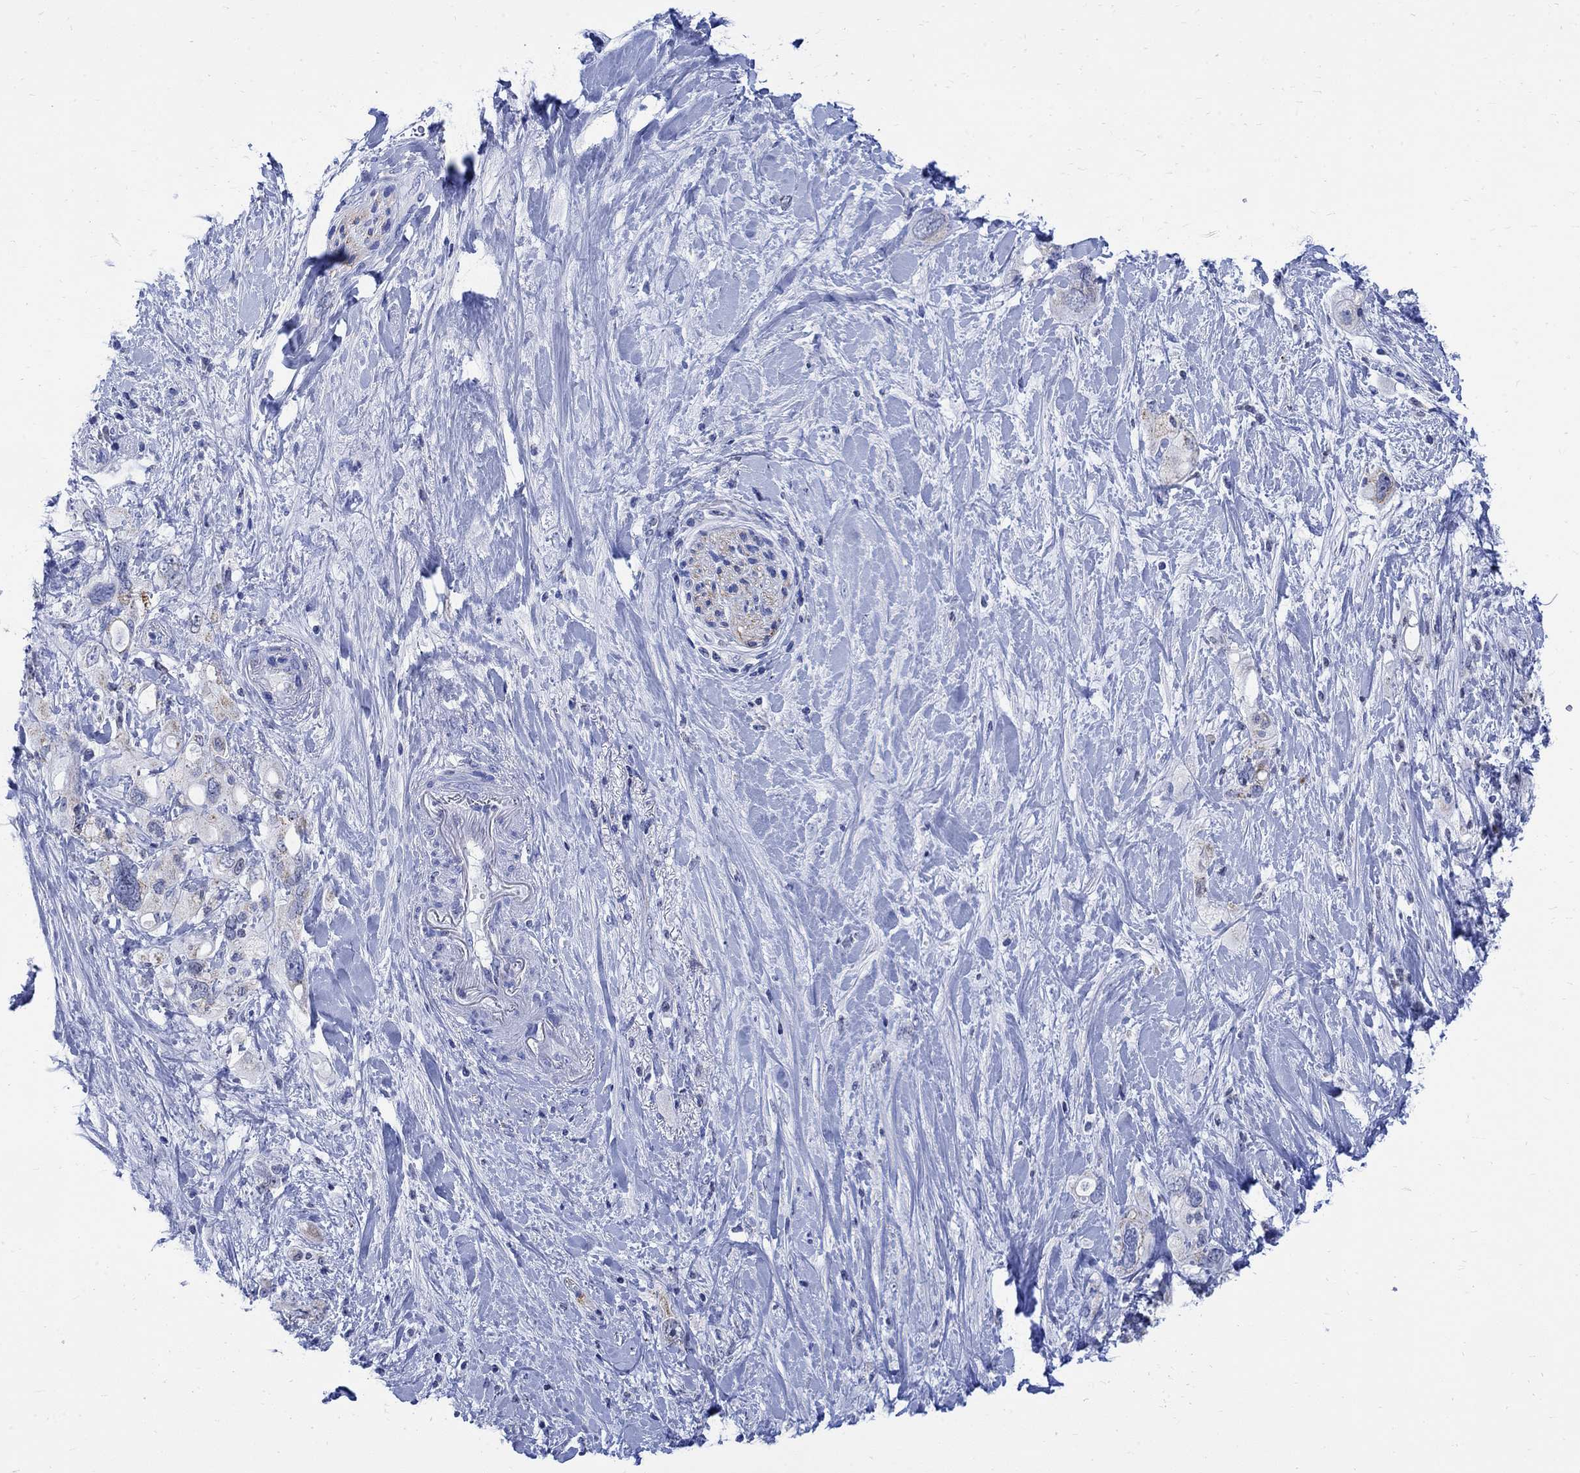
{"staining": {"intensity": "weak", "quantity": "<25%", "location": "cytoplasmic/membranous"}, "tissue": "pancreatic cancer", "cell_type": "Tumor cells", "image_type": "cancer", "snomed": [{"axis": "morphology", "description": "Adenocarcinoma, NOS"}, {"axis": "topography", "description": "Pancreas"}], "caption": "The histopathology image shows no staining of tumor cells in pancreatic cancer.", "gene": "CPLX2", "patient": {"sex": "female", "age": 56}}